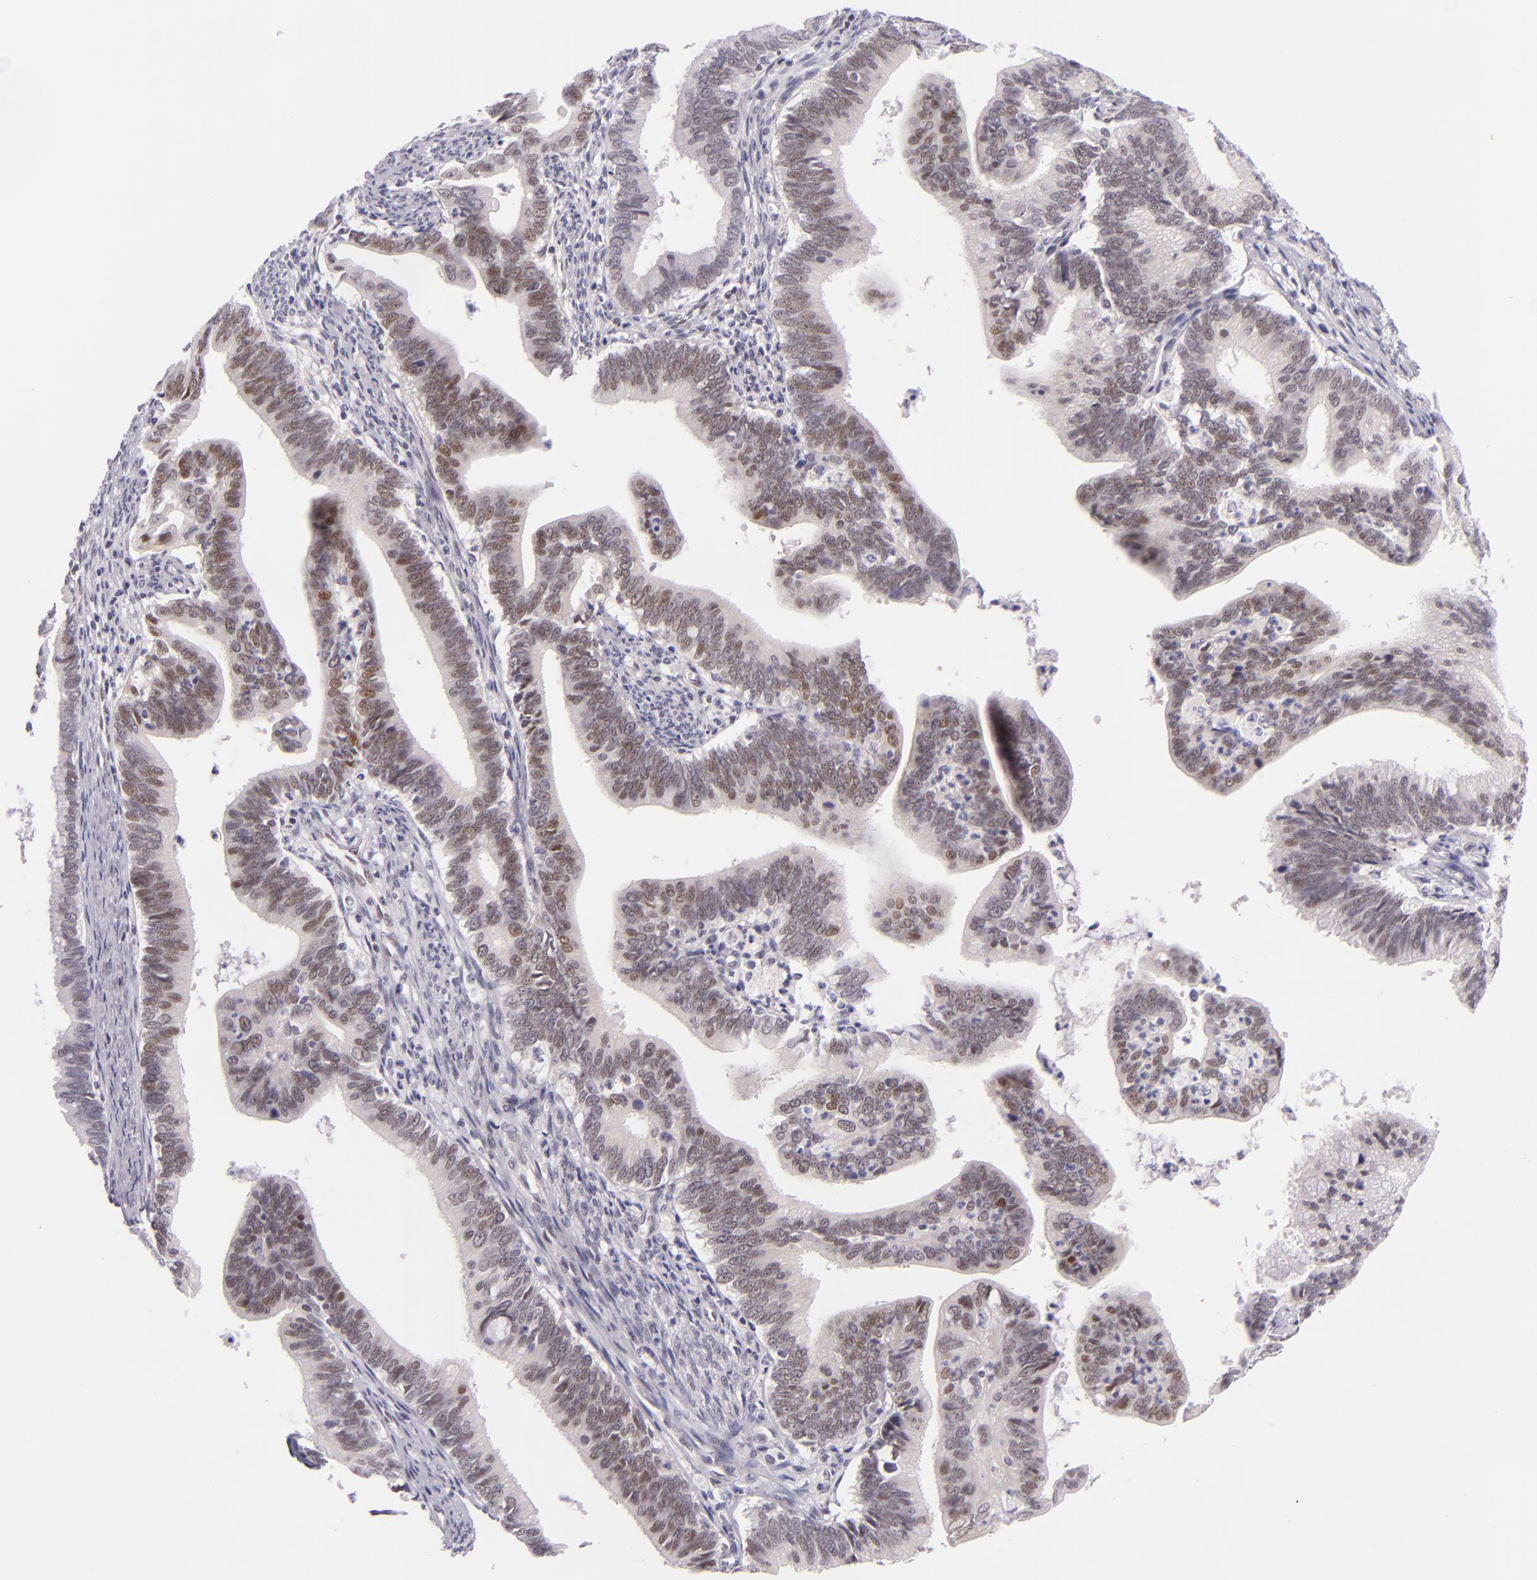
{"staining": {"intensity": "moderate", "quantity": ">75%", "location": "cytoplasmic/membranous,nuclear"}, "tissue": "cervical cancer", "cell_type": "Tumor cells", "image_type": "cancer", "snomed": [{"axis": "morphology", "description": "Adenocarcinoma, NOS"}, {"axis": "topography", "description": "Cervix"}], "caption": "This image displays immunohistochemistry (IHC) staining of human cervical cancer (adenocarcinoma), with medium moderate cytoplasmic/membranous and nuclear staining in about >75% of tumor cells.", "gene": "BCL3", "patient": {"sex": "female", "age": 47}}